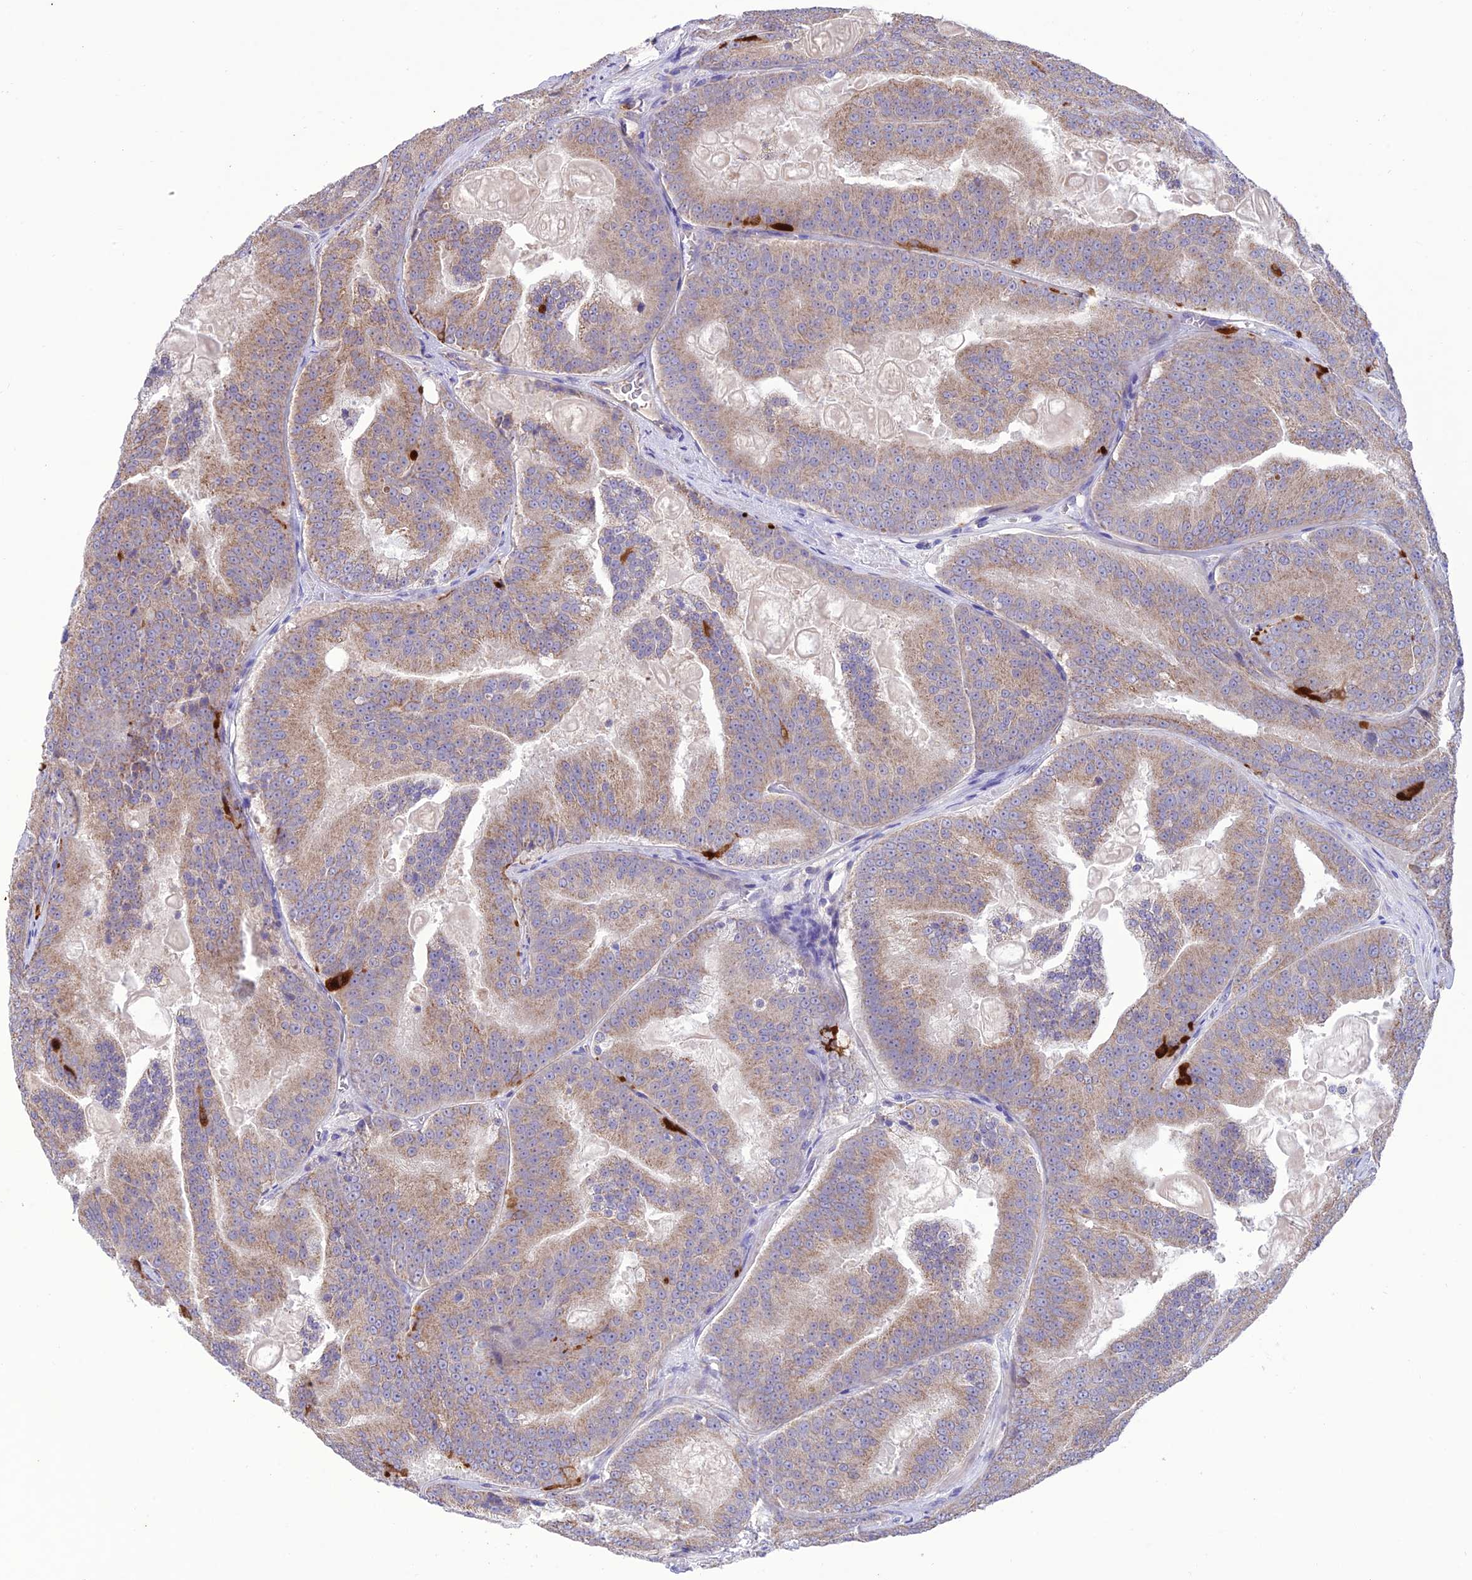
{"staining": {"intensity": "moderate", "quantity": "25%-75%", "location": "cytoplasmic/membranous"}, "tissue": "prostate cancer", "cell_type": "Tumor cells", "image_type": "cancer", "snomed": [{"axis": "morphology", "description": "Adenocarcinoma, High grade"}, {"axis": "topography", "description": "Prostate"}], "caption": "Adenocarcinoma (high-grade) (prostate) stained for a protein (brown) shows moderate cytoplasmic/membranous positive positivity in approximately 25%-75% of tumor cells.", "gene": "NDUFAF1", "patient": {"sex": "male", "age": 61}}